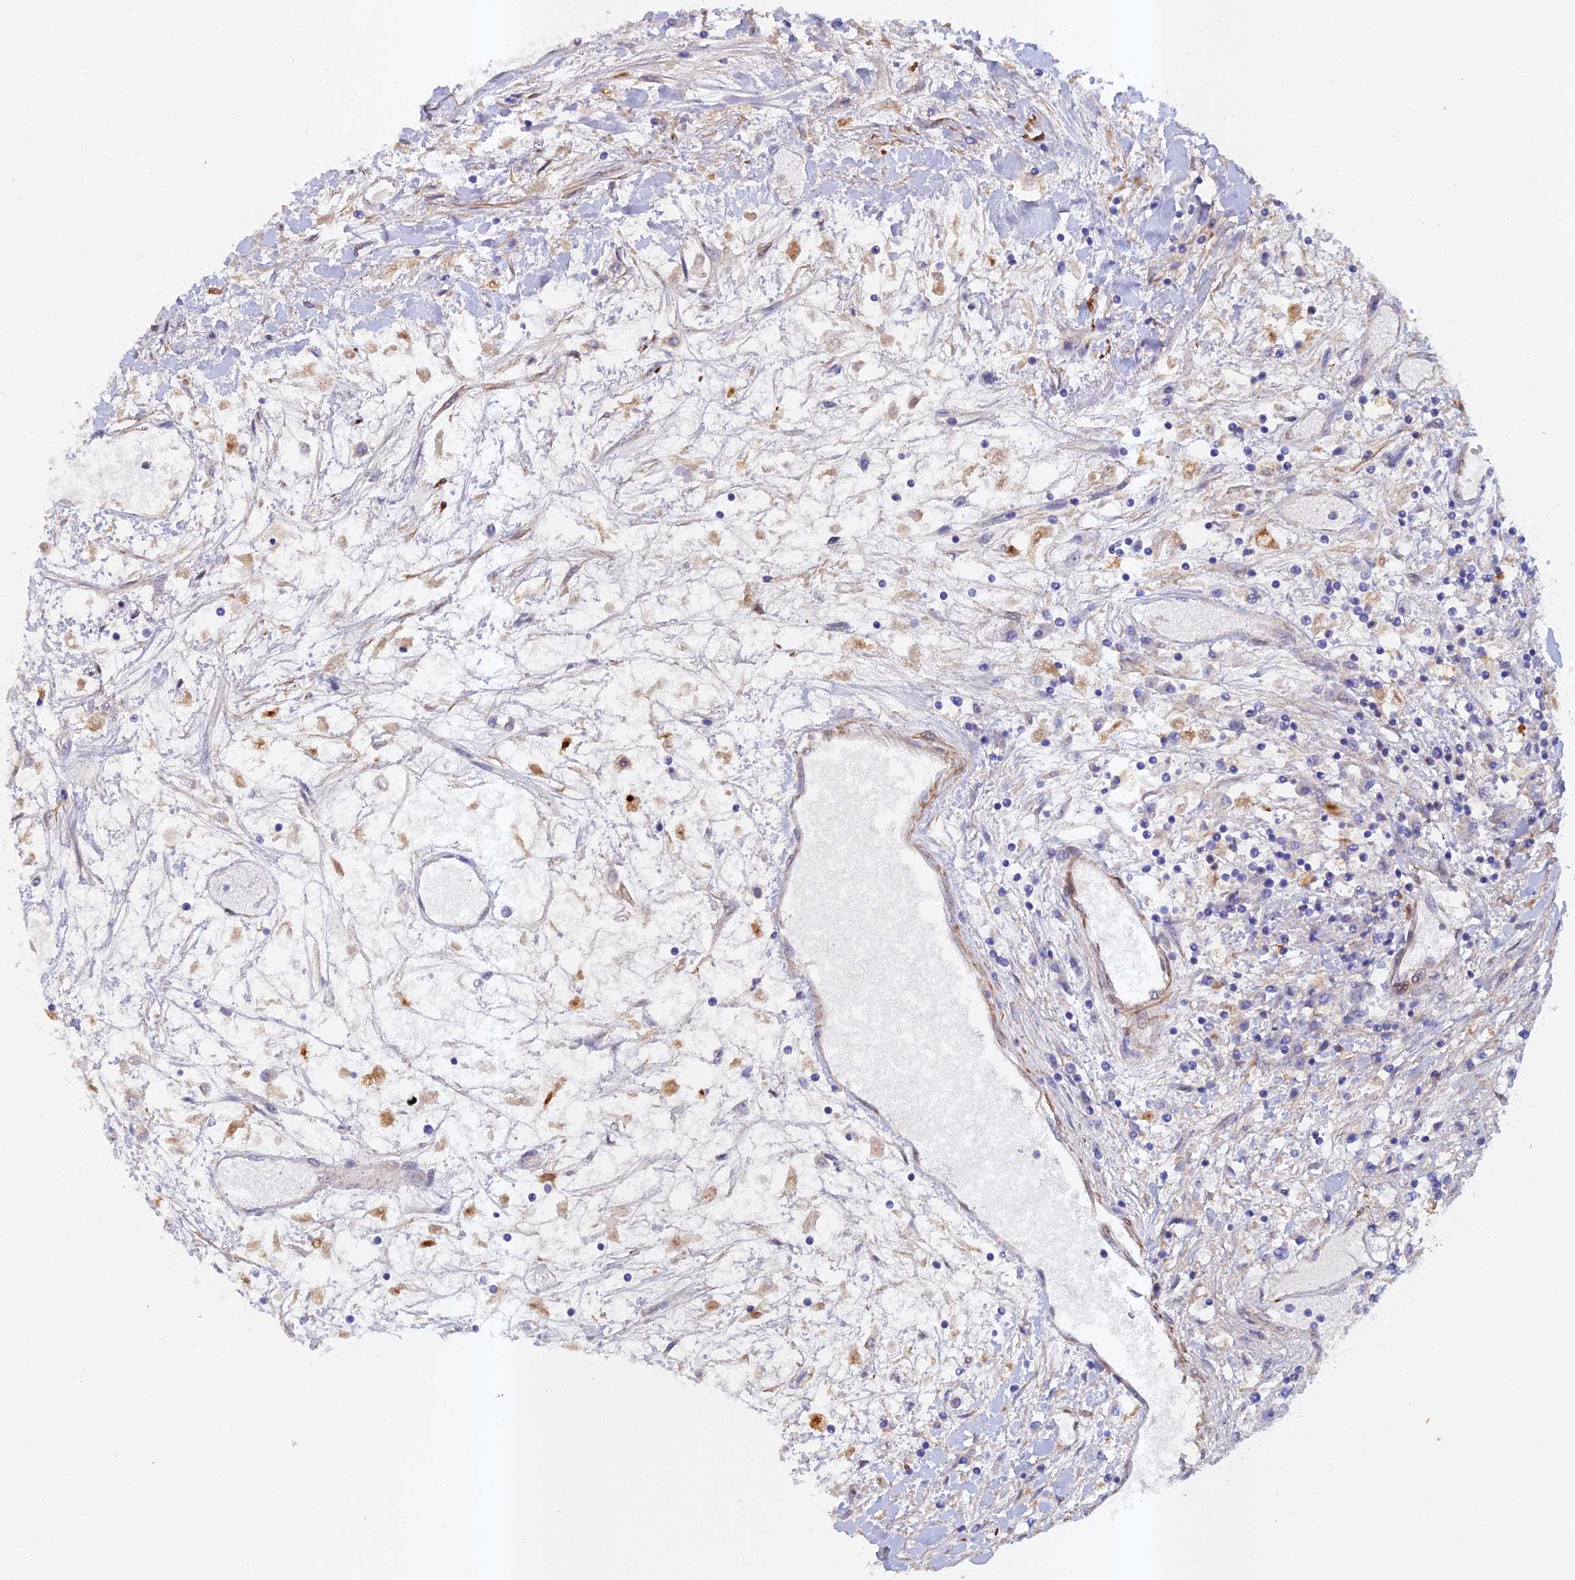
{"staining": {"intensity": "negative", "quantity": "none", "location": "none"}, "tissue": "renal cancer", "cell_type": "Tumor cells", "image_type": "cancer", "snomed": [{"axis": "morphology", "description": "Adenocarcinoma, NOS"}, {"axis": "topography", "description": "Kidney"}], "caption": "Tumor cells show no significant positivity in adenocarcinoma (renal). (DAB IHC with hematoxylin counter stain).", "gene": "RALGAPA2", "patient": {"sex": "male", "age": 80}}